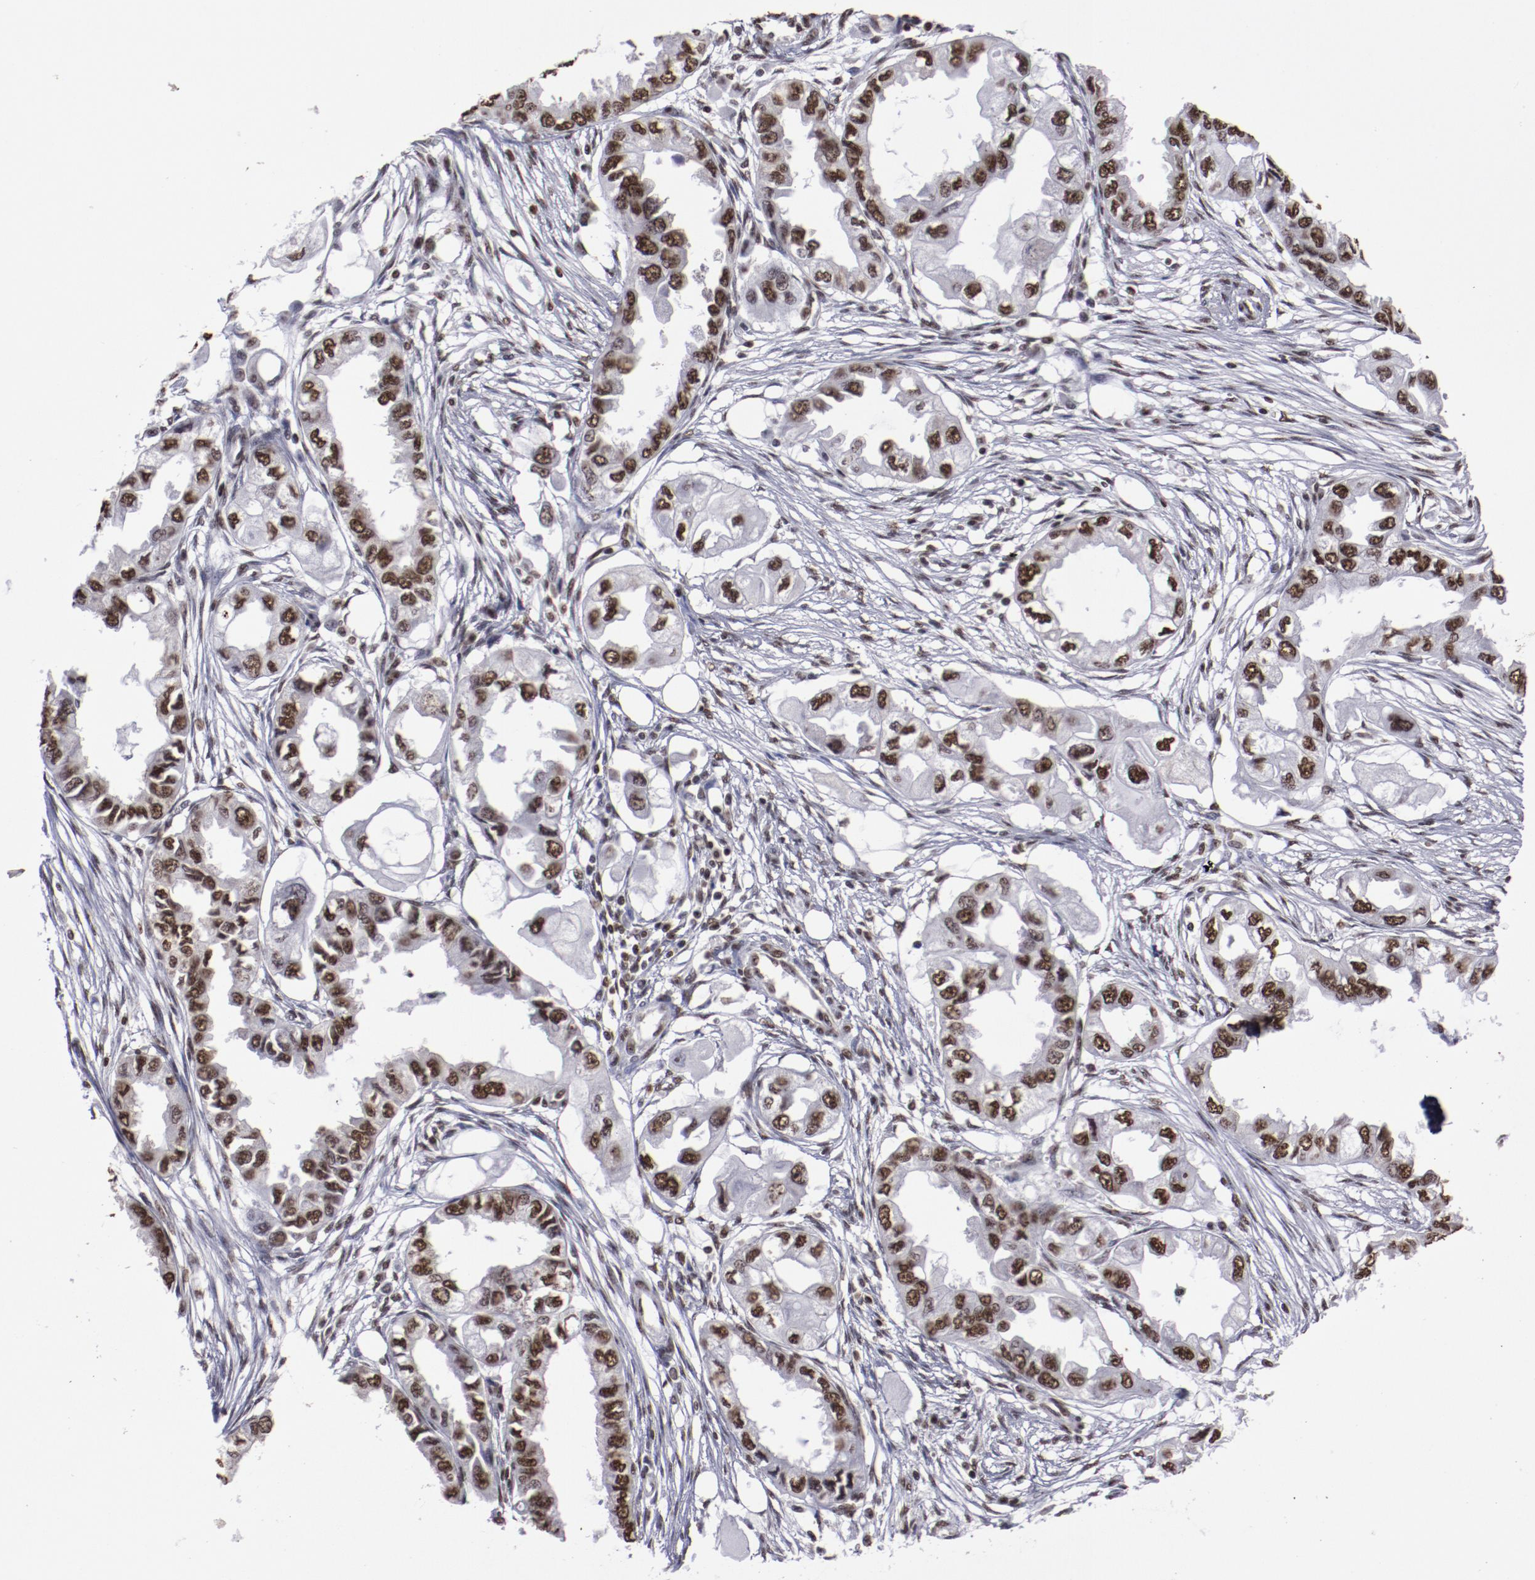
{"staining": {"intensity": "moderate", "quantity": ">75%", "location": "nuclear"}, "tissue": "endometrial cancer", "cell_type": "Tumor cells", "image_type": "cancer", "snomed": [{"axis": "morphology", "description": "Adenocarcinoma, NOS"}, {"axis": "topography", "description": "Endometrium"}], "caption": "IHC micrograph of neoplastic tissue: endometrial adenocarcinoma stained using immunohistochemistry displays medium levels of moderate protein expression localized specifically in the nuclear of tumor cells, appearing as a nuclear brown color.", "gene": "HNRNPA2B1", "patient": {"sex": "female", "age": 67}}